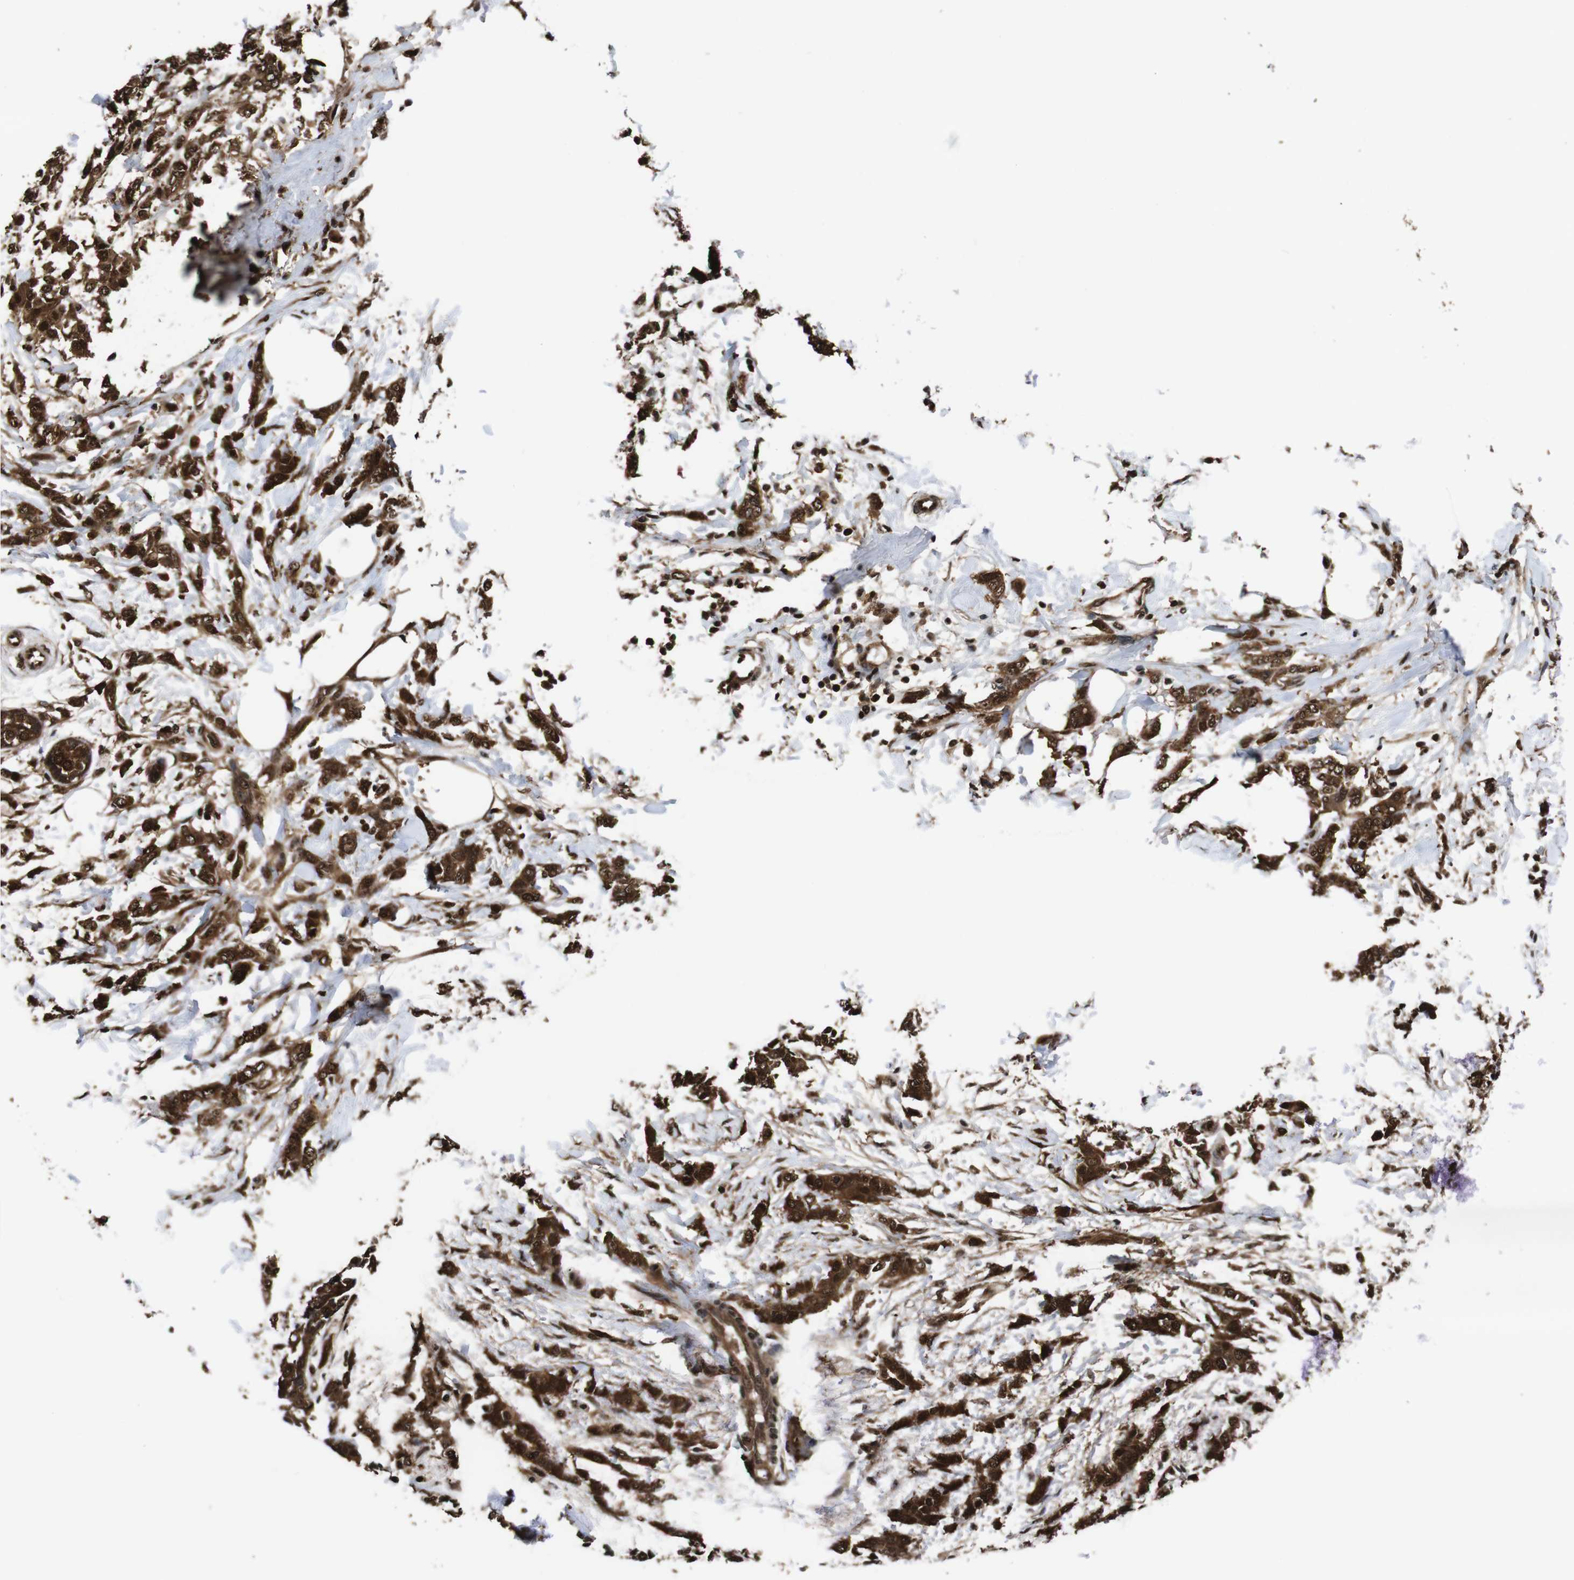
{"staining": {"intensity": "strong", "quantity": ">75%", "location": "cytoplasmic/membranous,nuclear"}, "tissue": "breast cancer", "cell_type": "Tumor cells", "image_type": "cancer", "snomed": [{"axis": "morphology", "description": "Lobular carcinoma, in situ"}, {"axis": "morphology", "description": "Lobular carcinoma"}, {"axis": "topography", "description": "Breast"}], "caption": "There is high levels of strong cytoplasmic/membranous and nuclear positivity in tumor cells of breast lobular carcinoma in situ, as demonstrated by immunohistochemical staining (brown color).", "gene": "VCP", "patient": {"sex": "female", "age": 41}}